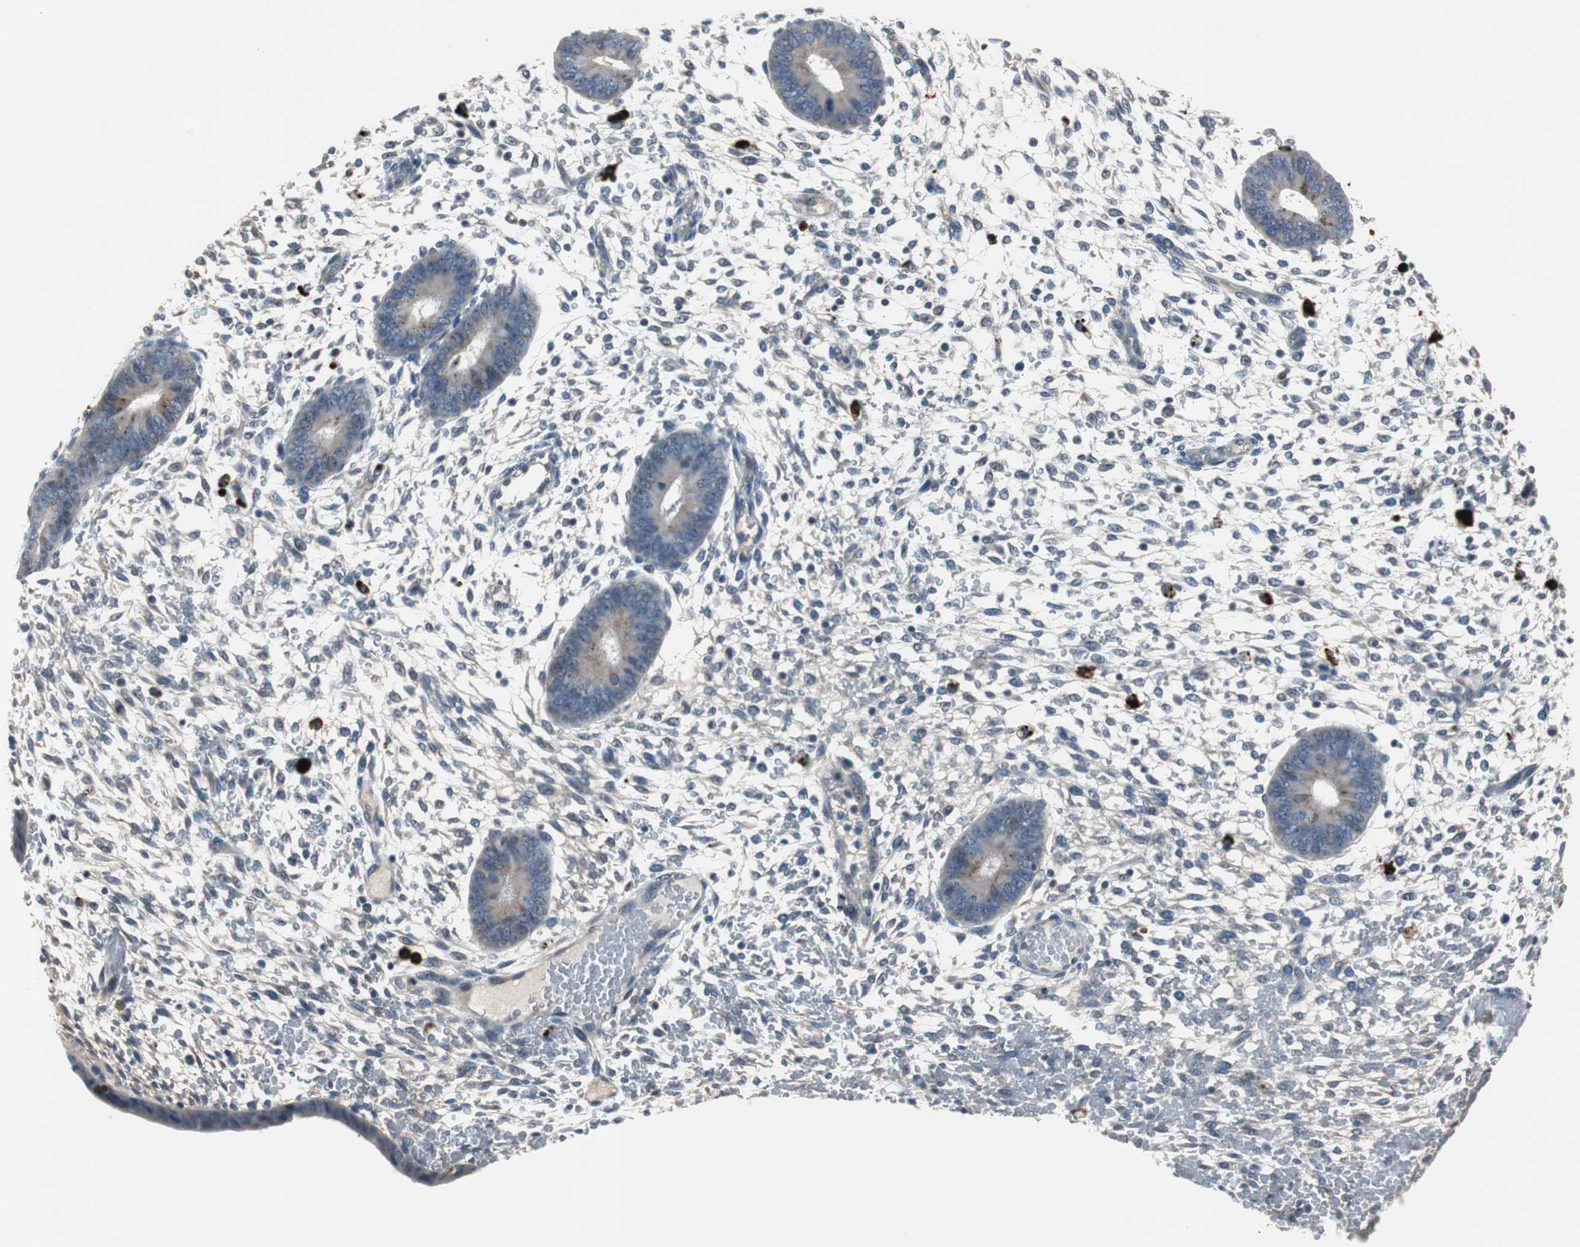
{"staining": {"intensity": "negative", "quantity": "none", "location": "none"}, "tissue": "endometrium", "cell_type": "Cells in endometrial stroma", "image_type": "normal", "snomed": [{"axis": "morphology", "description": "Normal tissue, NOS"}, {"axis": "topography", "description": "Endometrium"}], "caption": "Endometrium stained for a protein using immunohistochemistry shows no positivity cells in endometrial stroma.", "gene": "PCYT1B", "patient": {"sex": "female", "age": 42}}